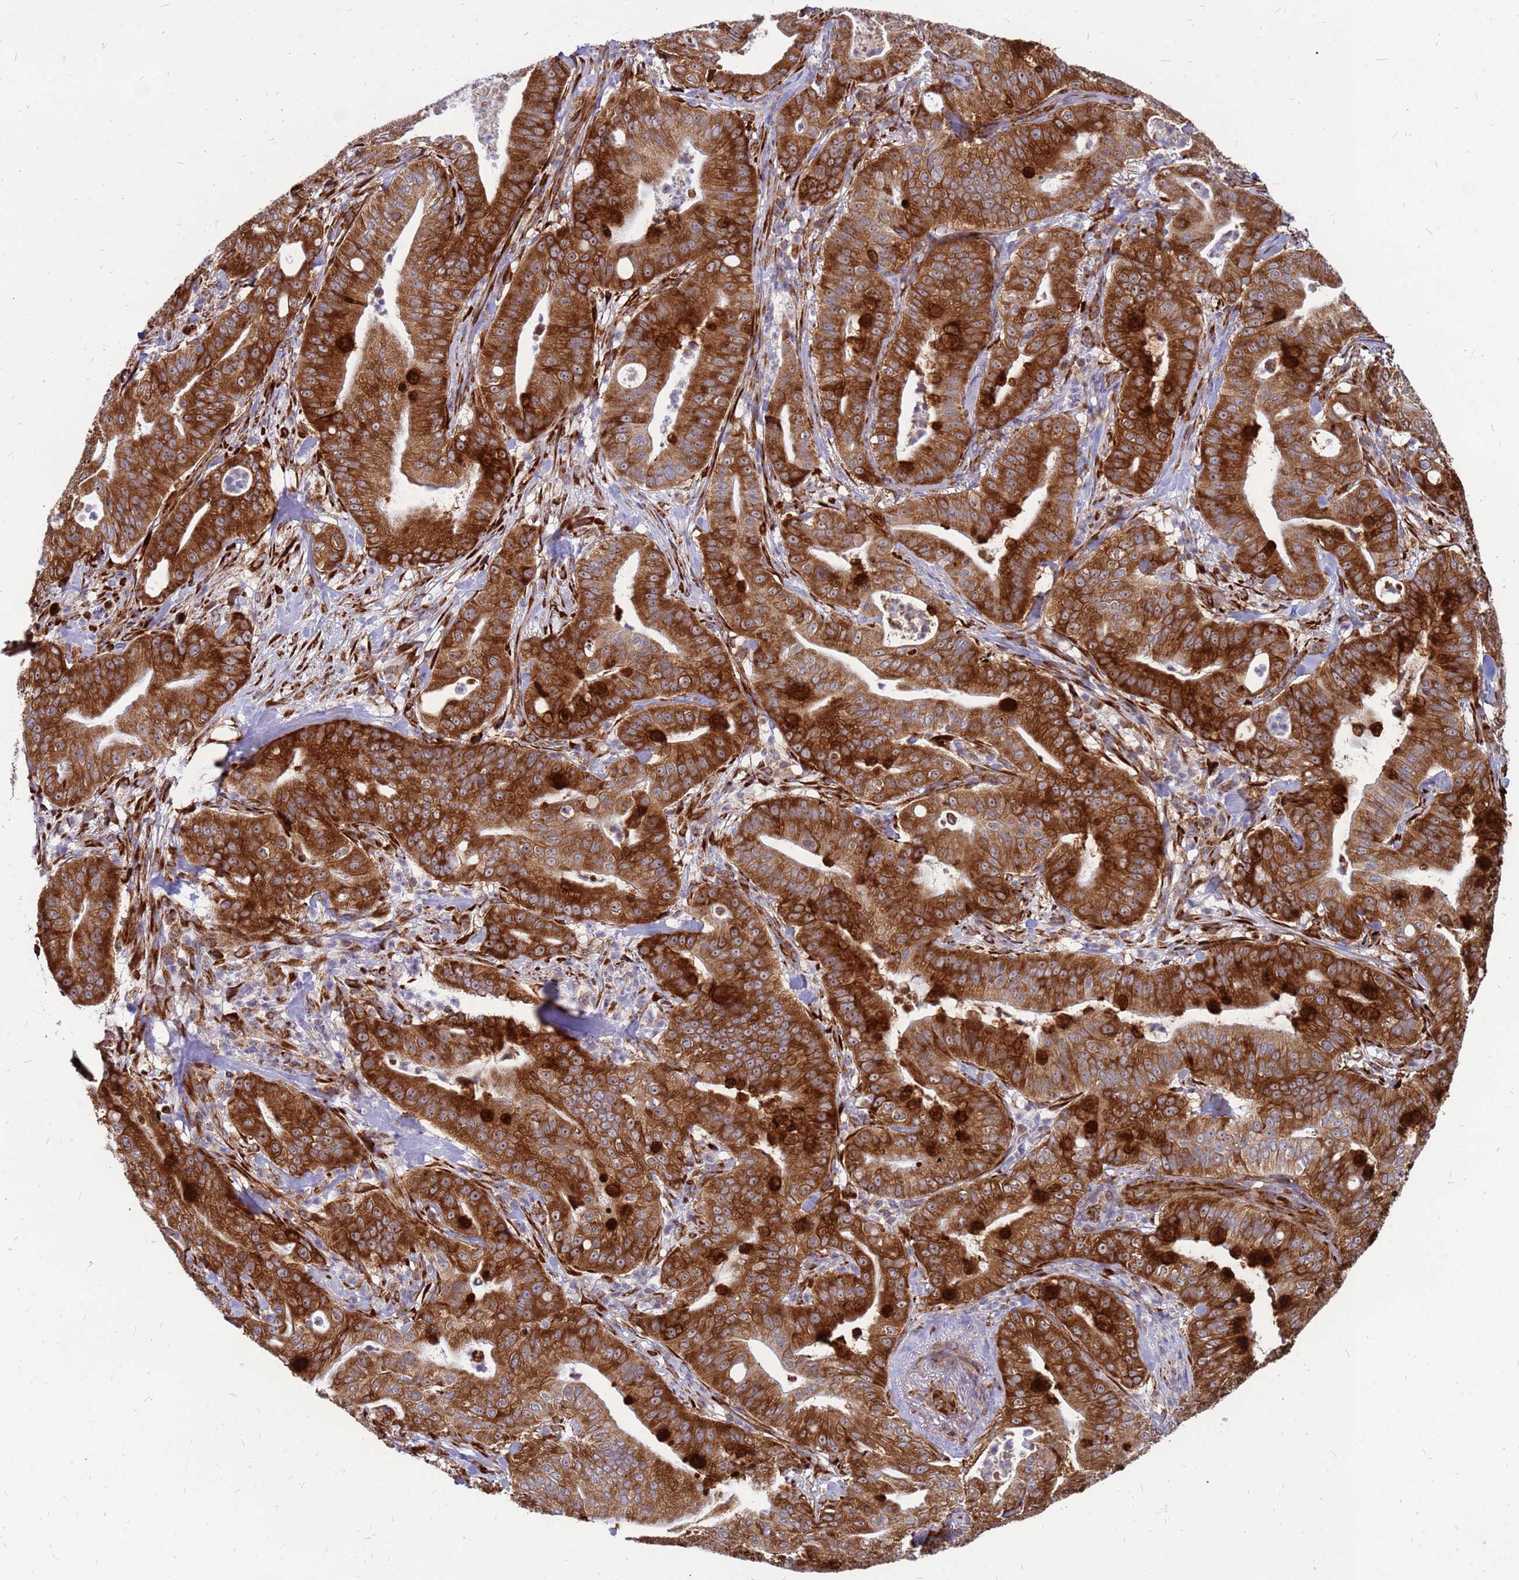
{"staining": {"intensity": "strong", "quantity": ">75%", "location": "cytoplasmic/membranous,nuclear"}, "tissue": "pancreatic cancer", "cell_type": "Tumor cells", "image_type": "cancer", "snomed": [{"axis": "morphology", "description": "Adenocarcinoma, NOS"}, {"axis": "topography", "description": "Pancreas"}], "caption": "Pancreatic cancer stained with DAB (3,3'-diaminobenzidine) immunohistochemistry exhibits high levels of strong cytoplasmic/membranous and nuclear staining in about >75% of tumor cells. (DAB IHC with brightfield microscopy, high magnification).", "gene": "RPL8", "patient": {"sex": "male", "age": 71}}